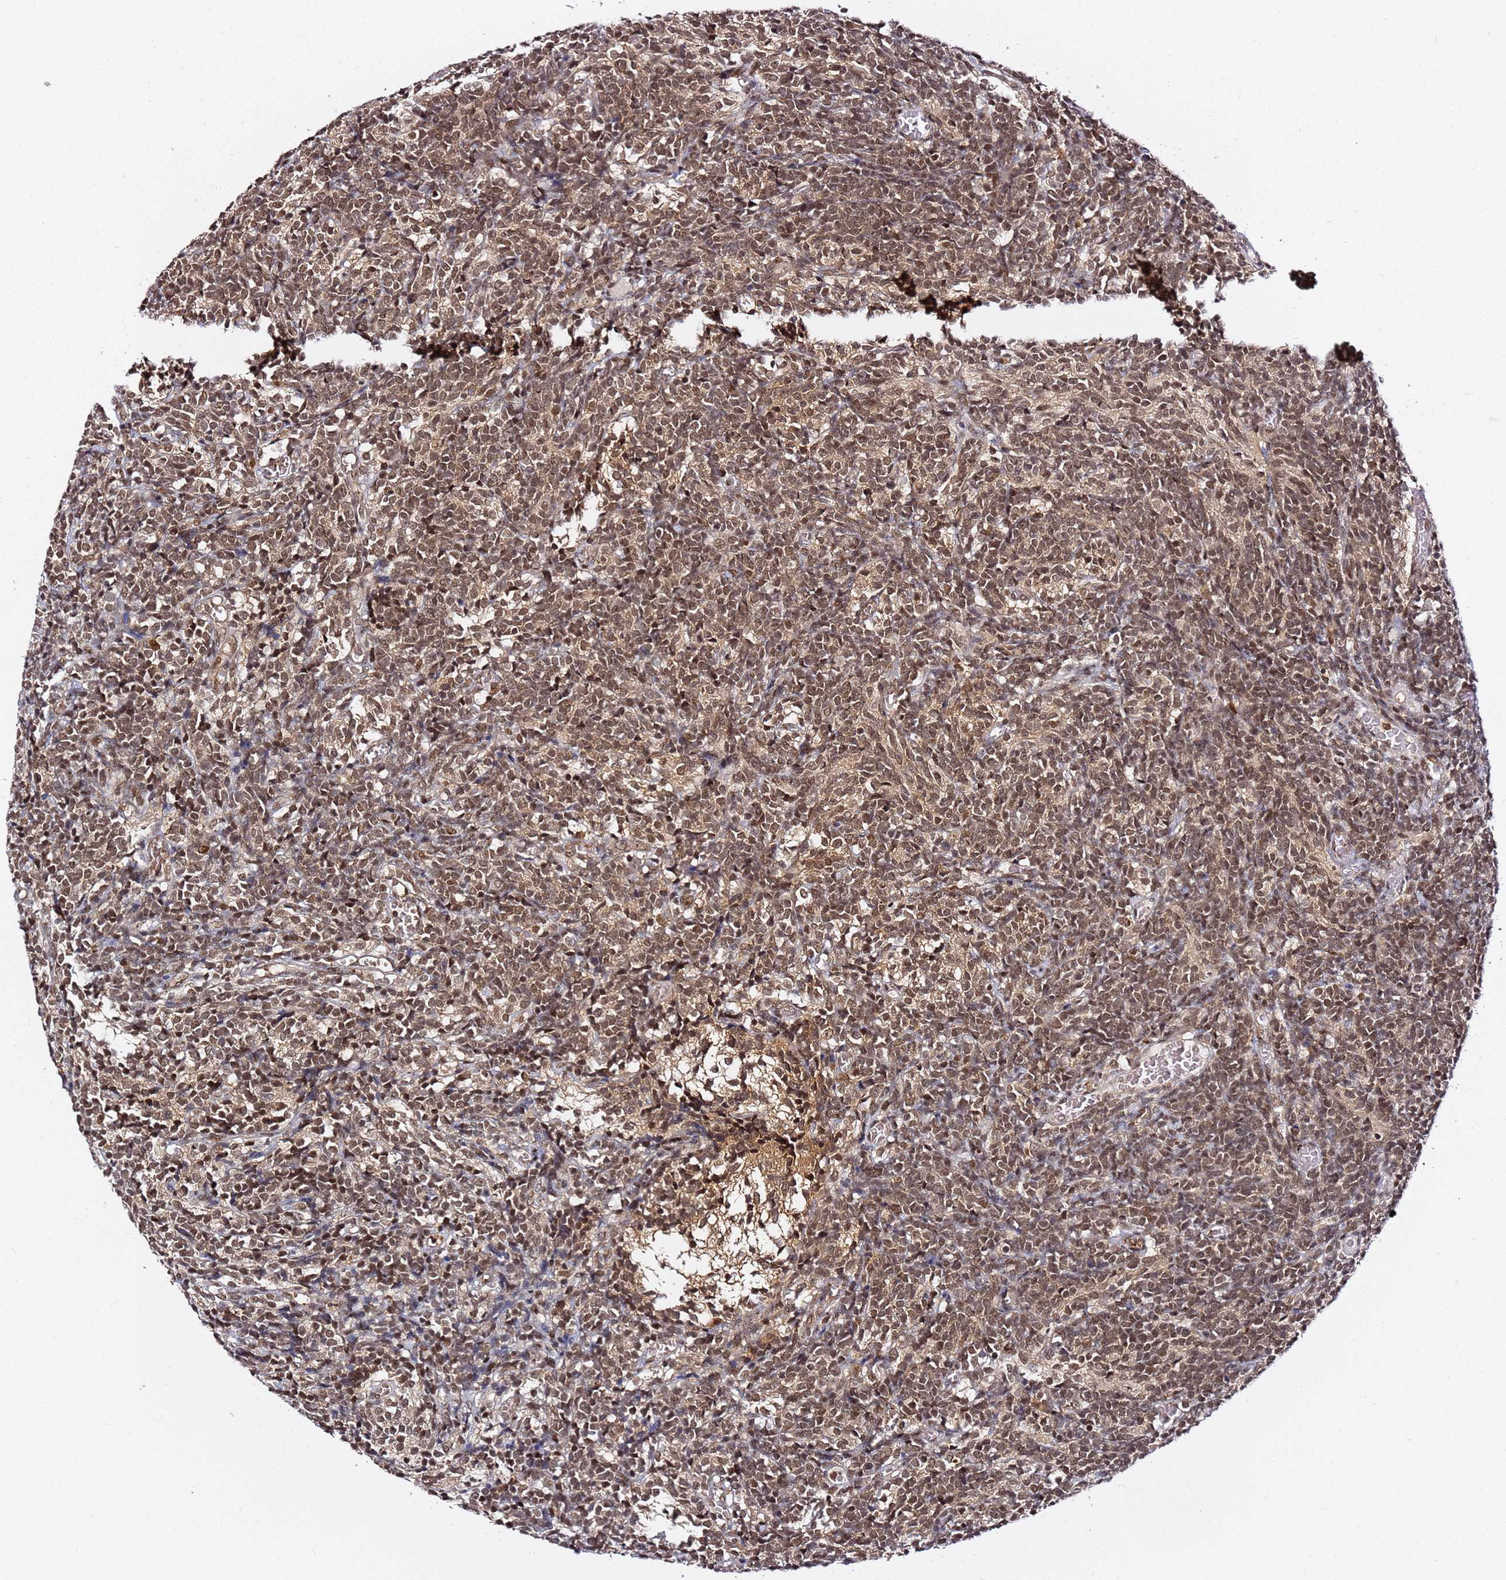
{"staining": {"intensity": "moderate", "quantity": ">75%", "location": "nuclear"}, "tissue": "glioma", "cell_type": "Tumor cells", "image_type": "cancer", "snomed": [{"axis": "morphology", "description": "Glioma, malignant, Low grade"}, {"axis": "topography", "description": "Brain"}], "caption": "Protein staining of malignant glioma (low-grade) tissue reveals moderate nuclear staining in approximately >75% of tumor cells.", "gene": "RGS18", "patient": {"sex": "female", "age": 1}}